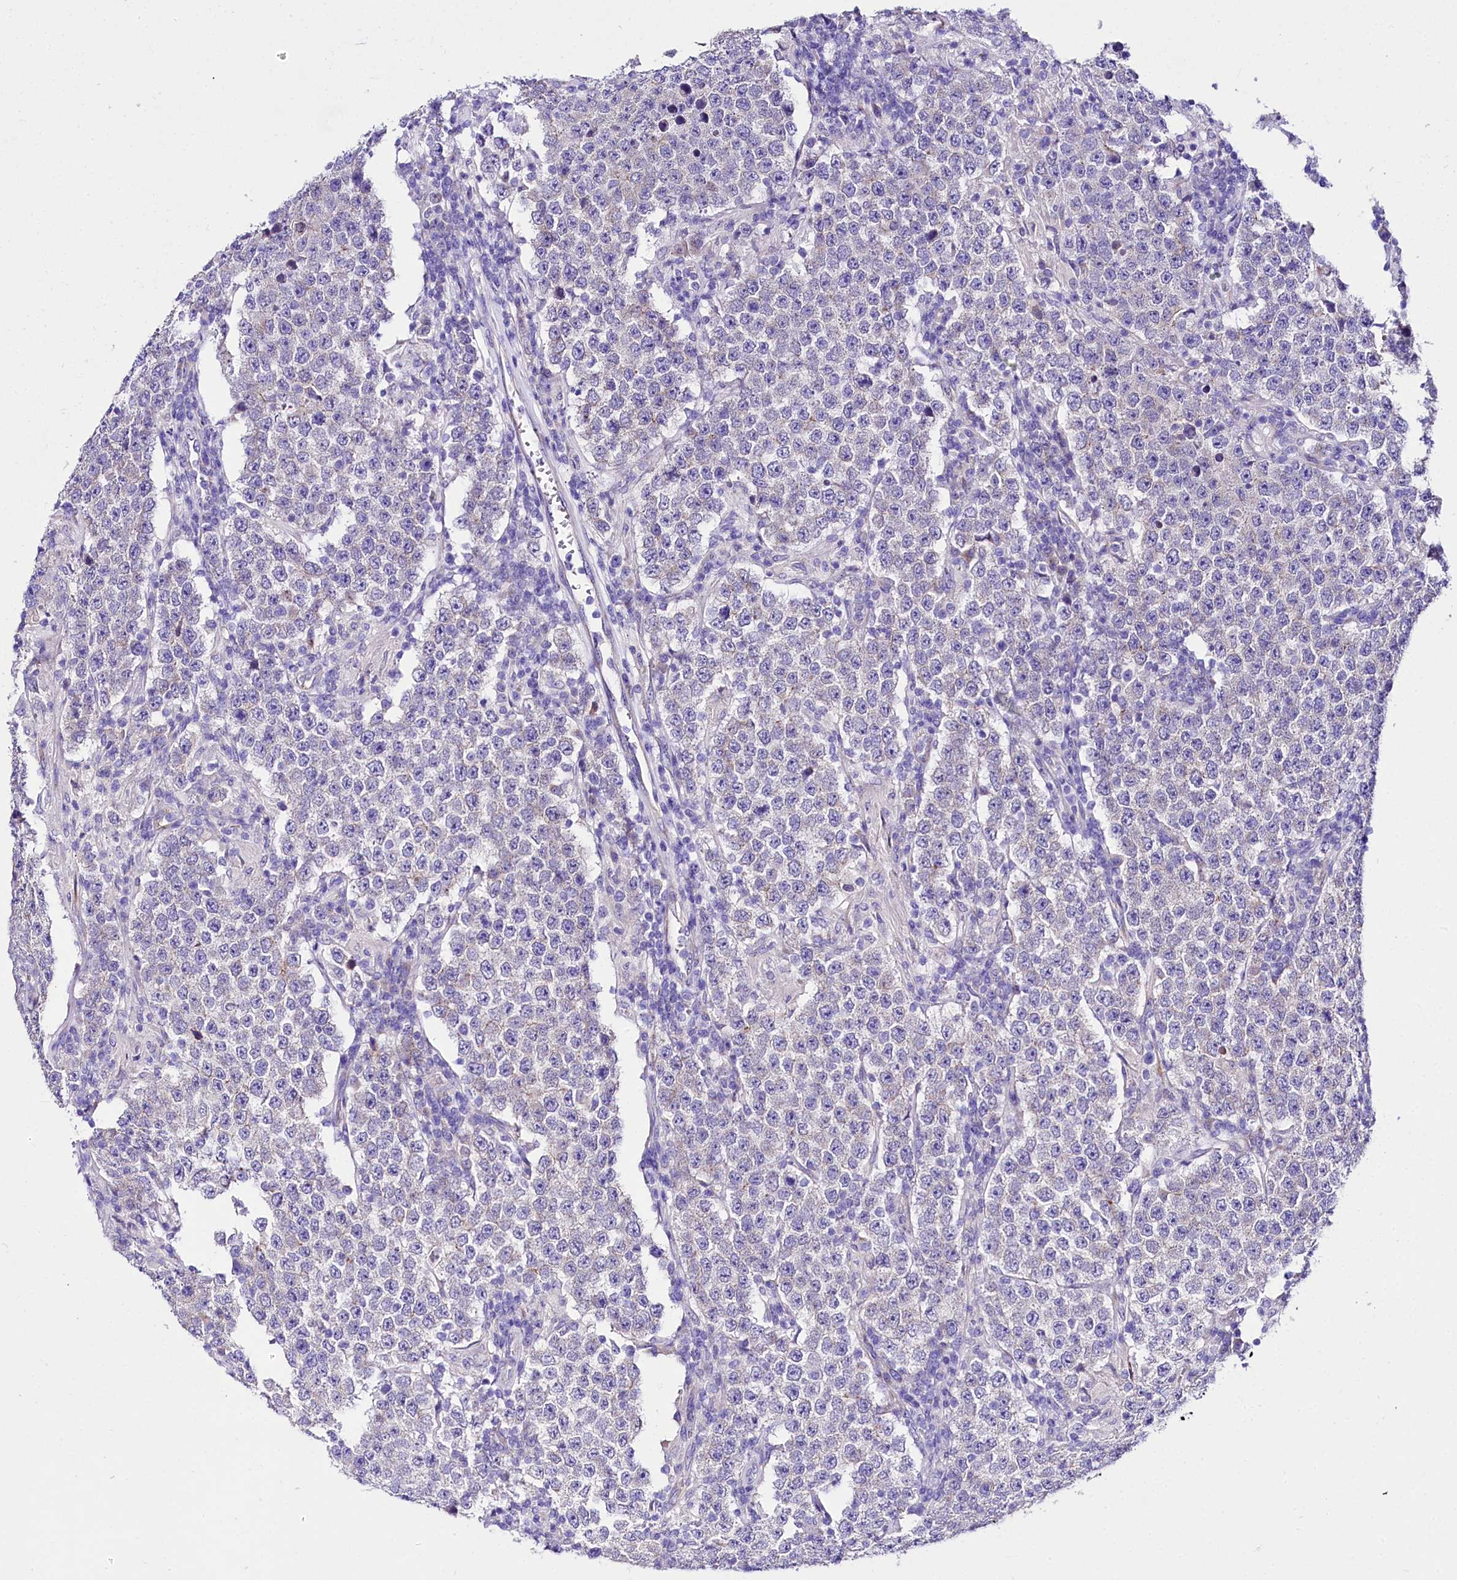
{"staining": {"intensity": "negative", "quantity": "none", "location": "none"}, "tissue": "testis cancer", "cell_type": "Tumor cells", "image_type": "cancer", "snomed": [{"axis": "morphology", "description": "Normal tissue, NOS"}, {"axis": "morphology", "description": "Urothelial carcinoma, High grade"}, {"axis": "morphology", "description": "Seminoma, NOS"}, {"axis": "morphology", "description": "Carcinoma, Embryonal, NOS"}, {"axis": "topography", "description": "Urinary bladder"}, {"axis": "topography", "description": "Testis"}], "caption": "High magnification brightfield microscopy of testis cancer (embryonal carcinoma) stained with DAB (brown) and counterstained with hematoxylin (blue): tumor cells show no significant positivity.", "gene": "A2ML1", "patient": {"sex": "male", "age": 41}}